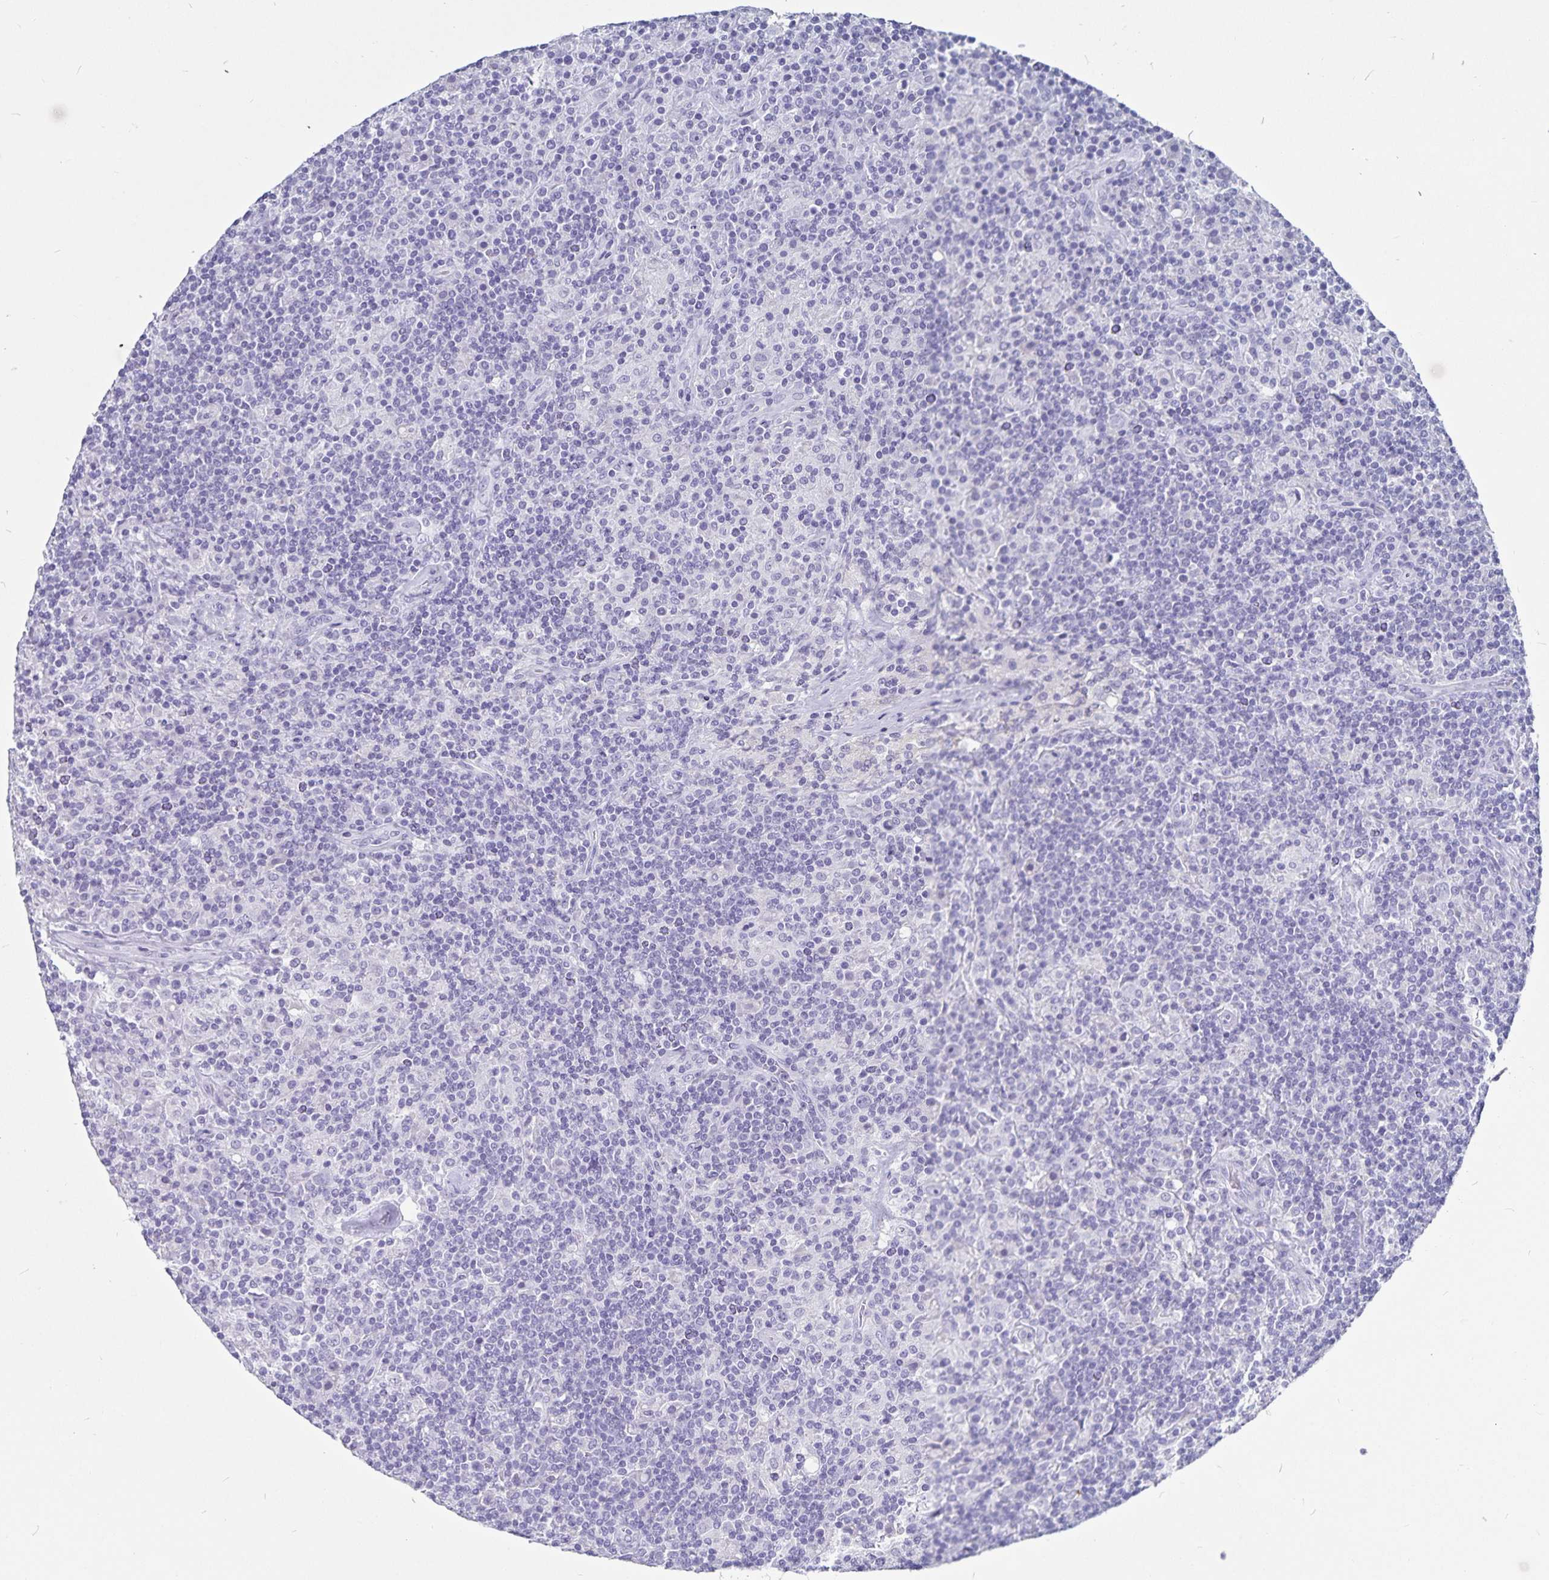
{"staining": {"intensity": "negative", "quantity": "none", "location": "none"}, "tissue": "lymphoma", "cell_type": "Tumor cells", "image_type": "cancer", "snomed": [{"axis": "morphology", "description": "Hodgkin's disease, NOS"}, {"axis": "topography", "description": "Lymph node"}], "caption": "DAB immunohistochemical staining of human lymphoma demonstrates no significant staining in tumor cells.", "gene": "PLAC1", "patient": {"sex": "male", "age": 70}}